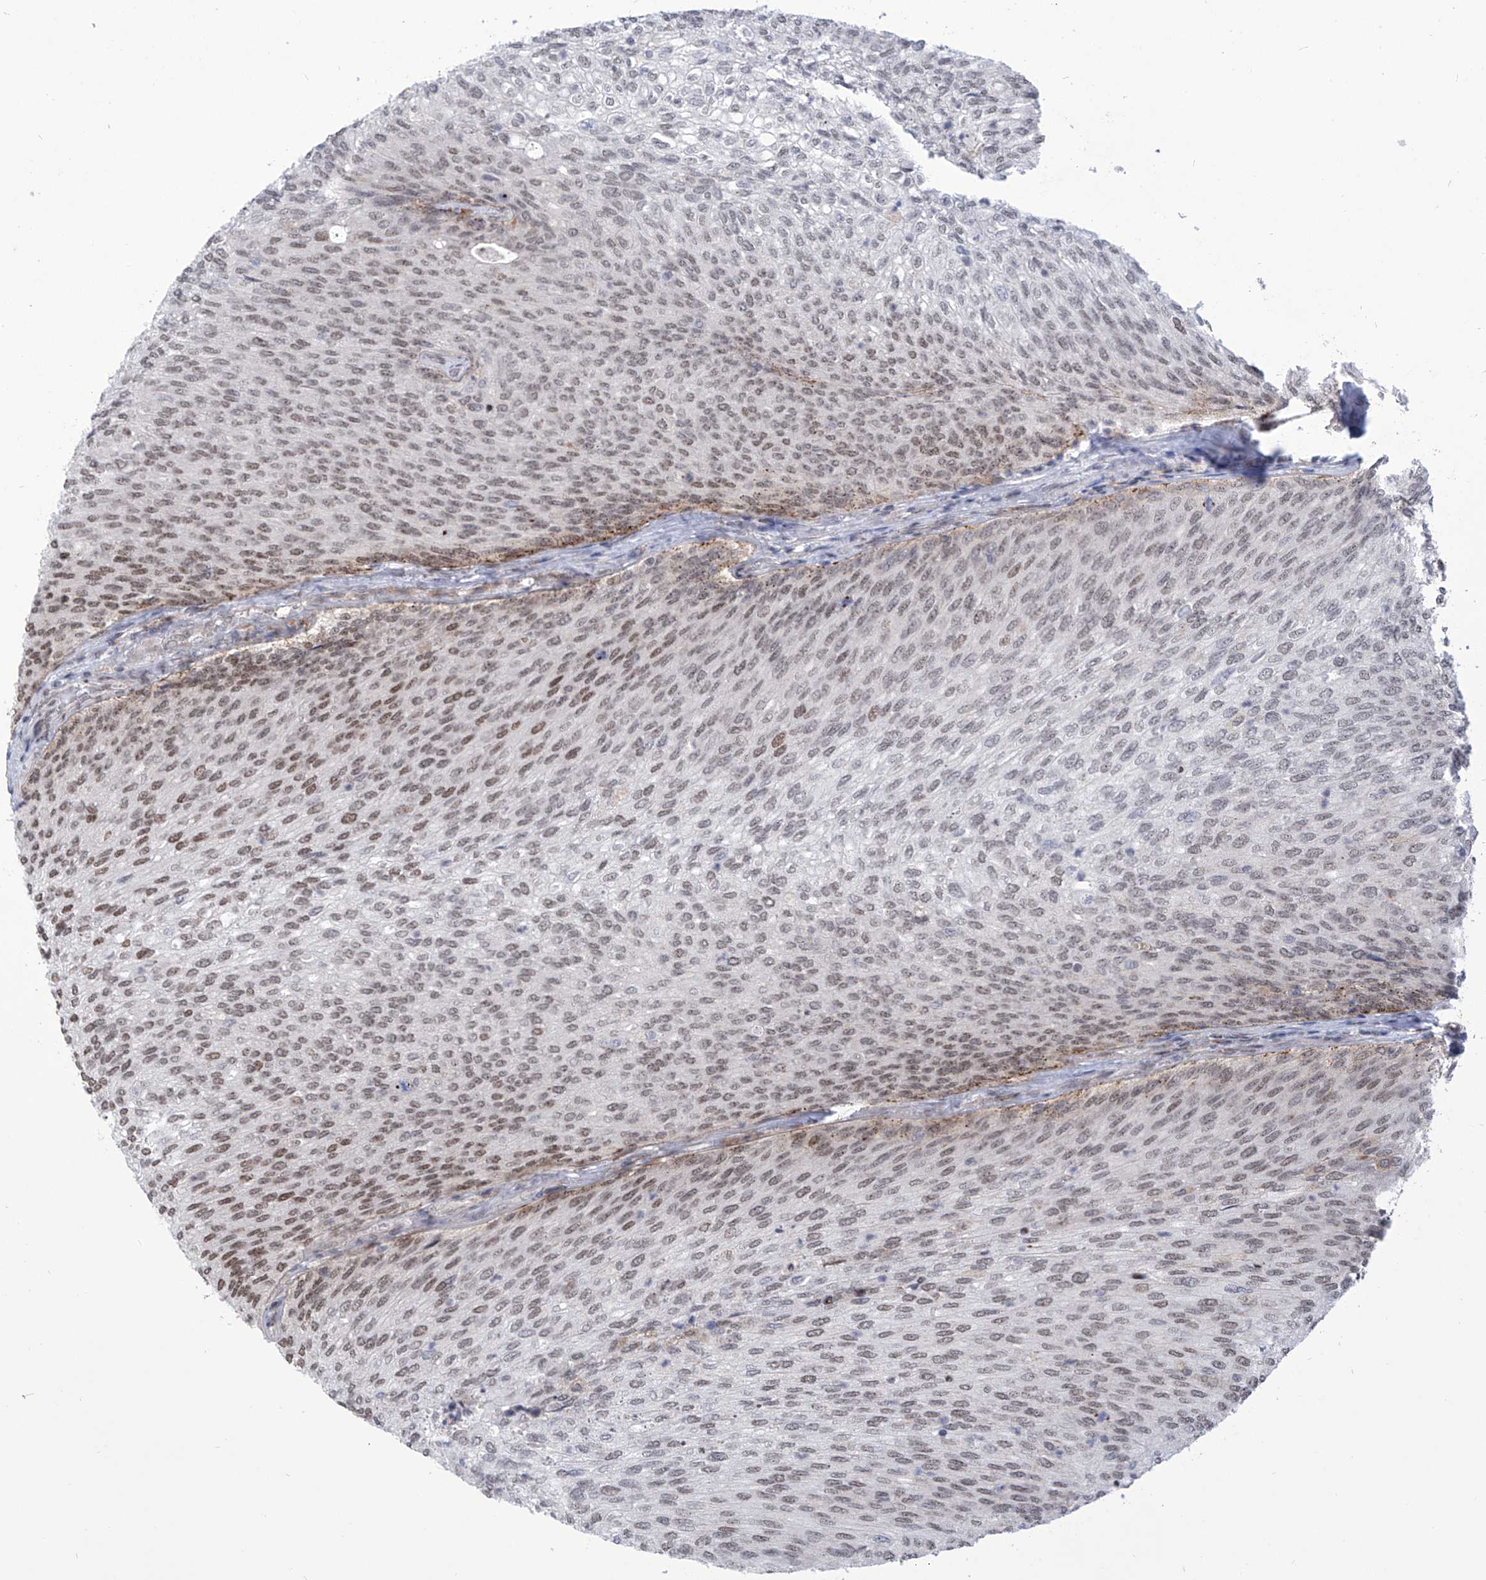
{"staining": {"intensity": "moderate", "quantity": ">75%", "location": "nuclear"}, "tissue": "urothelial cancer", "cell_type": "Tumor cells", "image_type": "cancer", "snomed": [{"axis": "morphology", "description": "Urothelial carcinoma, Low grade"}, {"axis": "topography", "description": "Urinary bladder"}], "caption": "Brown immunohistochemical staining in urothelial carcinoma (low-grade) demonstrates moderate nuclear expression in approximately >75% of tumor cells.", "gene": "CEP290", "patient": {"sex": "female", "age": 79}}